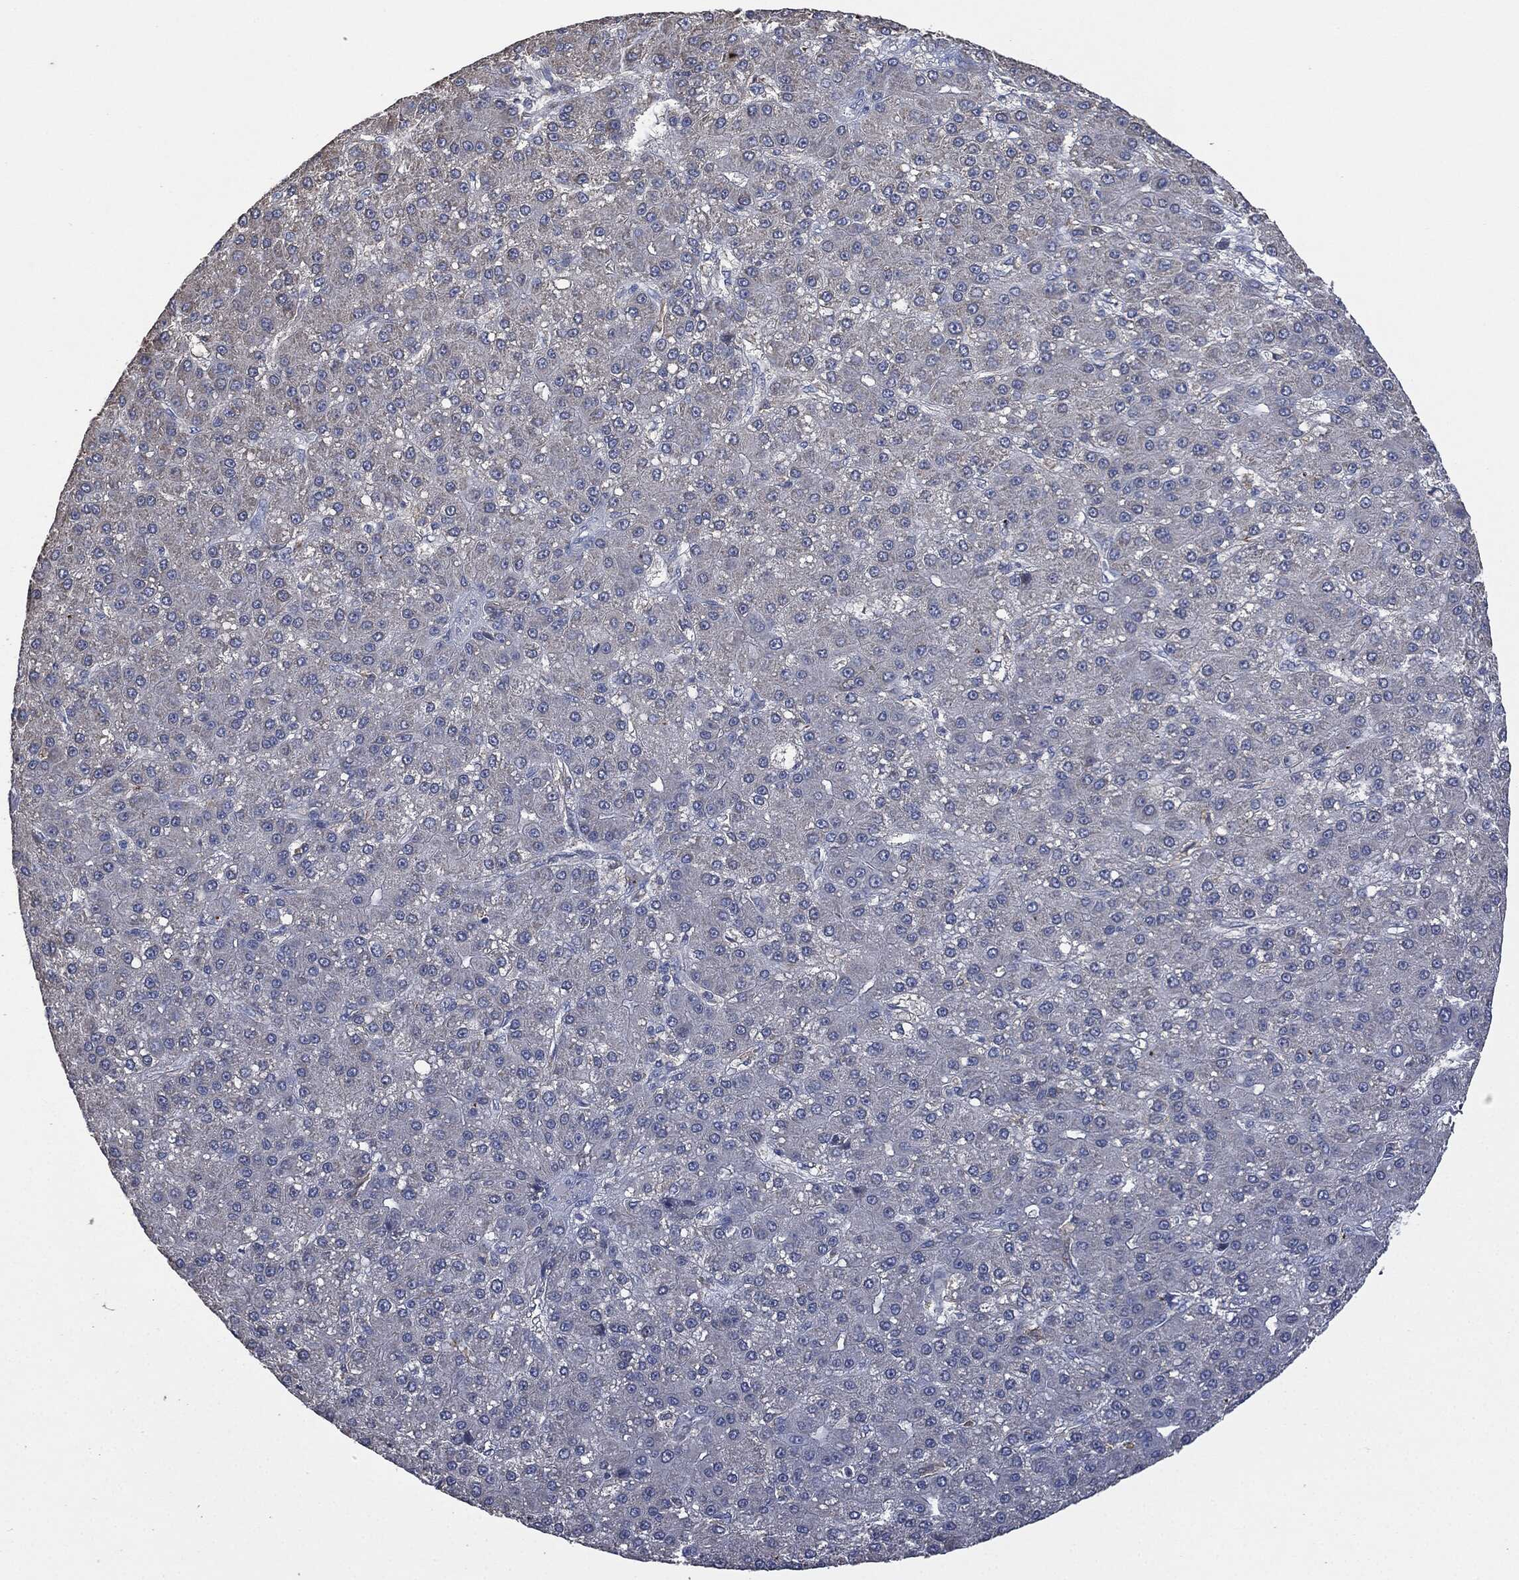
{"staining": {"intensity": "negative", "quantity": "none", "location": "none"}, "tissue": "liver cancer", "cell_type": "Tumor cells", "image_type": "cancer", "snomed": [{"axis": "morphology", "description": "Carcinoma, Hepatocellular, NOS"}, {"axis": "topography", "description": "Liver"}], "caption": "A high-resolution histopathology image shows immunohistochemistry (IHC) staining of hepatocellular carcinoma (liver), which displays no significant positivity in tumor cells. Nuclei are stained in blue.", "gene": "CD33", "patient": {"sex": "male", "age": 67}}